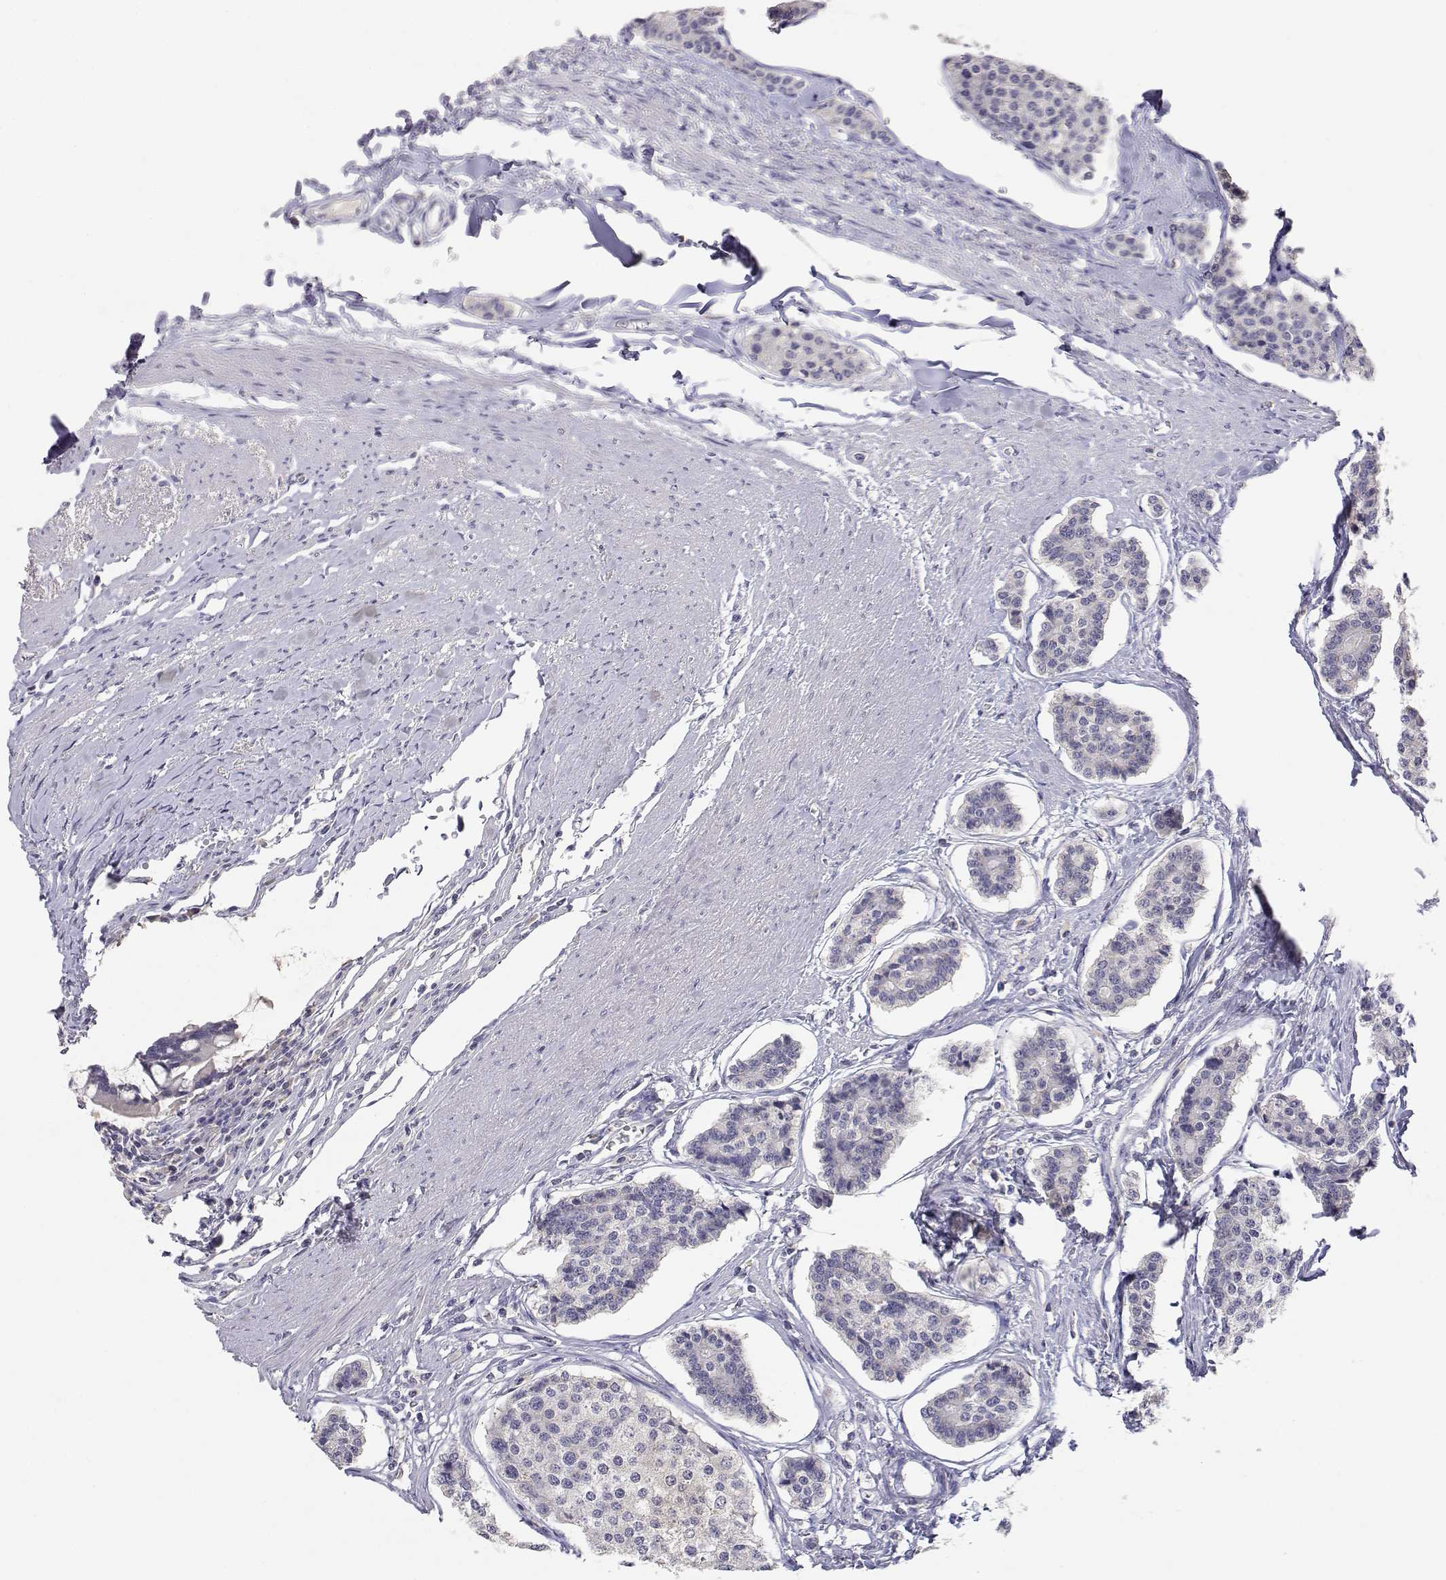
{"staining": {"intensity": "negative", "quantity": "none", "location": "none"}, "tissue": "carcinoid", "cell_type": "Tumor cells", "image_type": "cancer", "snomed": [{"axis": "morphology", "description": "Carcinoid, malignant, NOS"}, {"axis": "topography", "description": "Small intestine"}], "caption": "Immunohistochemical staining of human carcinoid reveals no significant staining in tumor cells.", "gene": "ADA", "patient": {"sex": "female", "age": 65}}